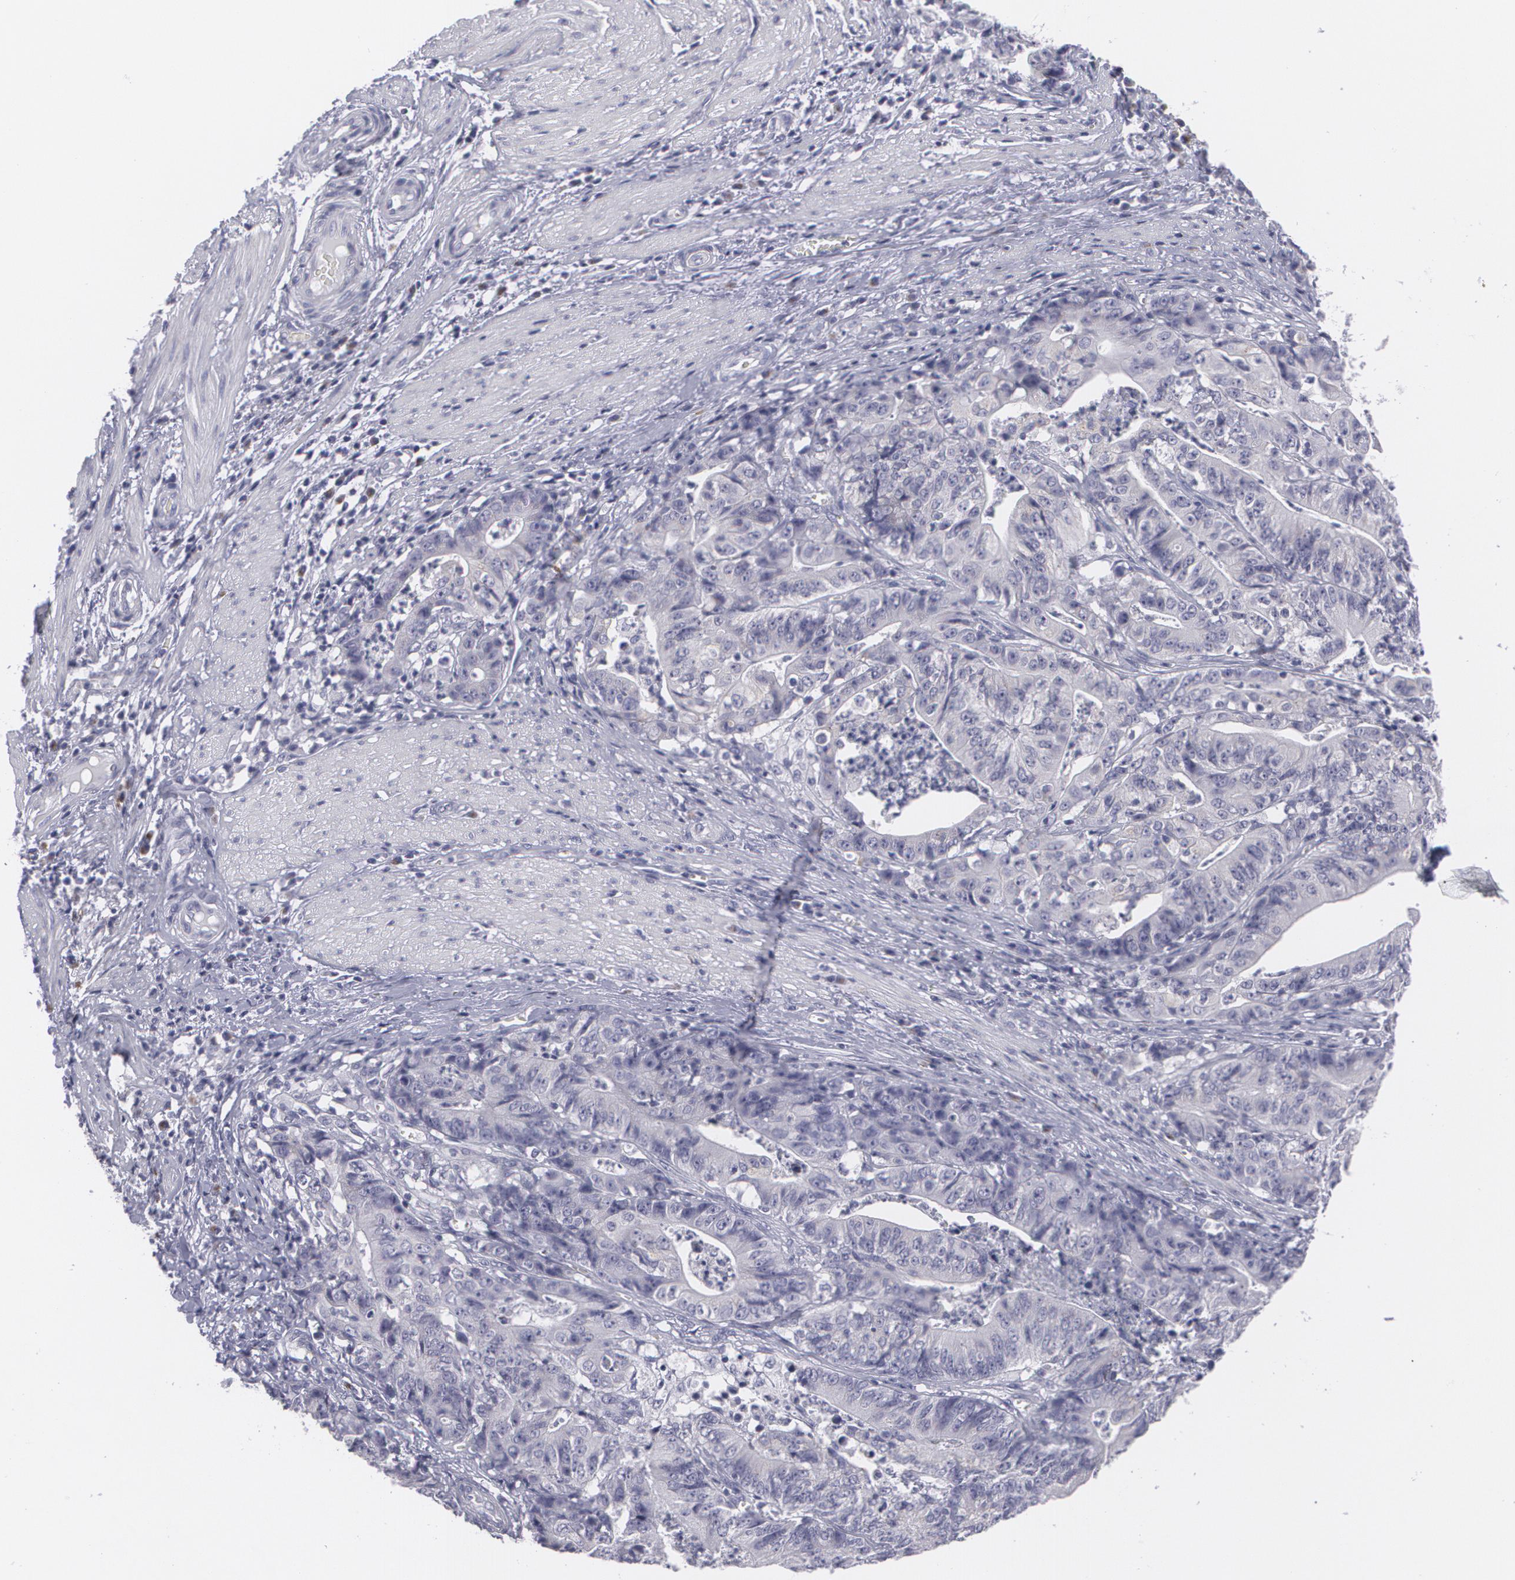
{"staining": {"intensity": "negative", "quantity": "none", "location": "none"}, "tissue": "stomach cancer", "cell_type": "Tumor cells", "image_type": "cancer", "snomed": [{"axis": "morphology", "description": "Adenocarcinoma, NOS"}, {"axis": "topography", "description": "Stomach, lower"}], "caption": "A photomicrograph of stomach adenocarcinoma stained for a protein displays no brown staining in tumor cells.", "gene": "MBNL3", "patient": {"sex": "female", "age": 86}}